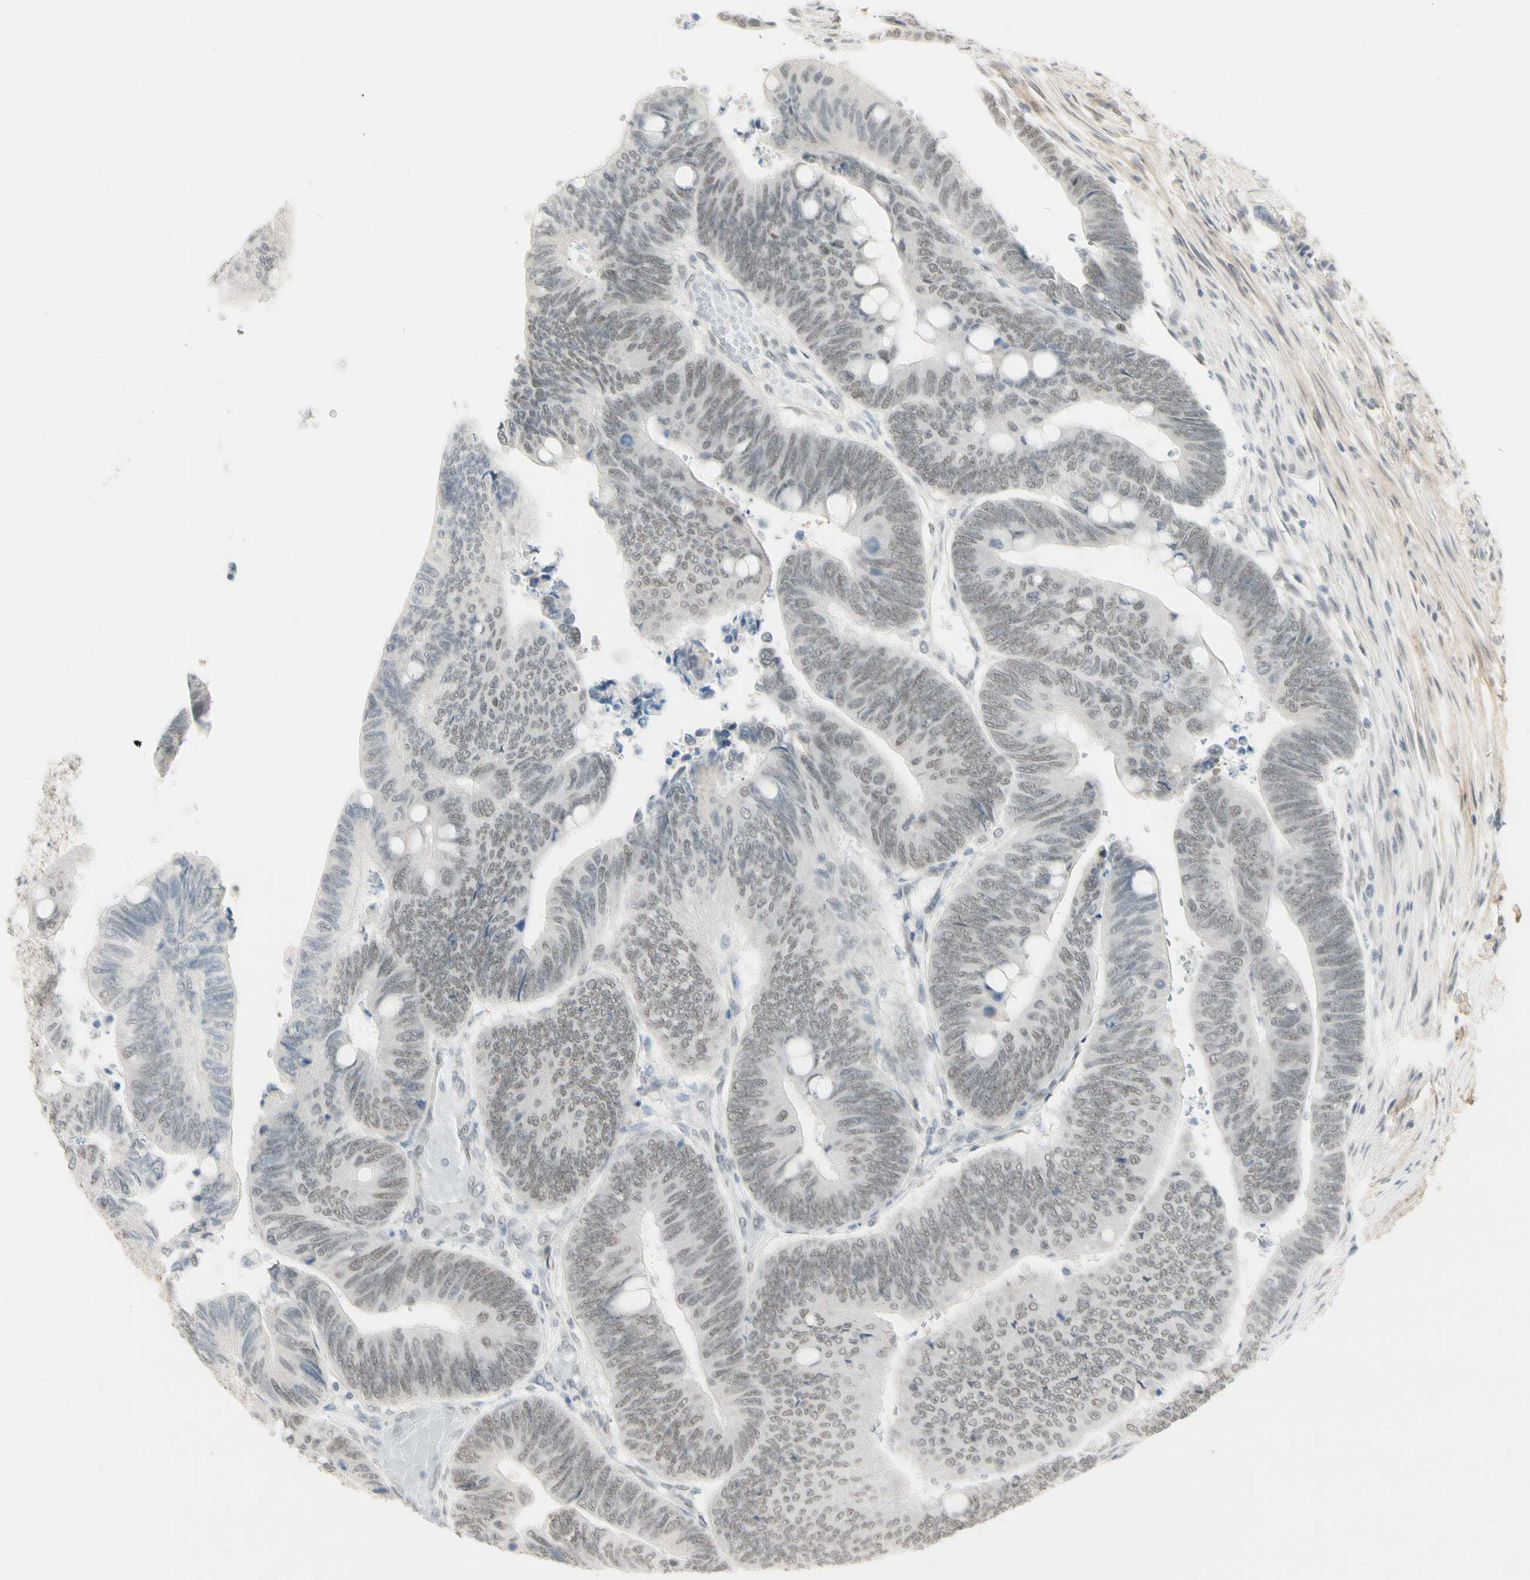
{"staining": {"intensity": "weak", "quantity": ">75%", "location": "nuclear"}, "tissue": "colorectal cancer", "cell_type": "Tumor cells", "image_type": "cancer", "snomed": [{"axis": "morphology", "description": "Normal tissue, NOS"}, {"axis": "morphology", "description": "Adenocarcinoma, NOS"}, {"axis": "topography", "description": "Rectum"}, {"axis": "topography", "description": "Peripheral nerve tissue"}], "caption": "This is a histology image of immunohistochemistry (IHC) staining of colorectal cancer, which shows weak expression in the nuclear of tumor cells.", "gene": "ASPN", "patient": {"sex": "male", "age": 92}}